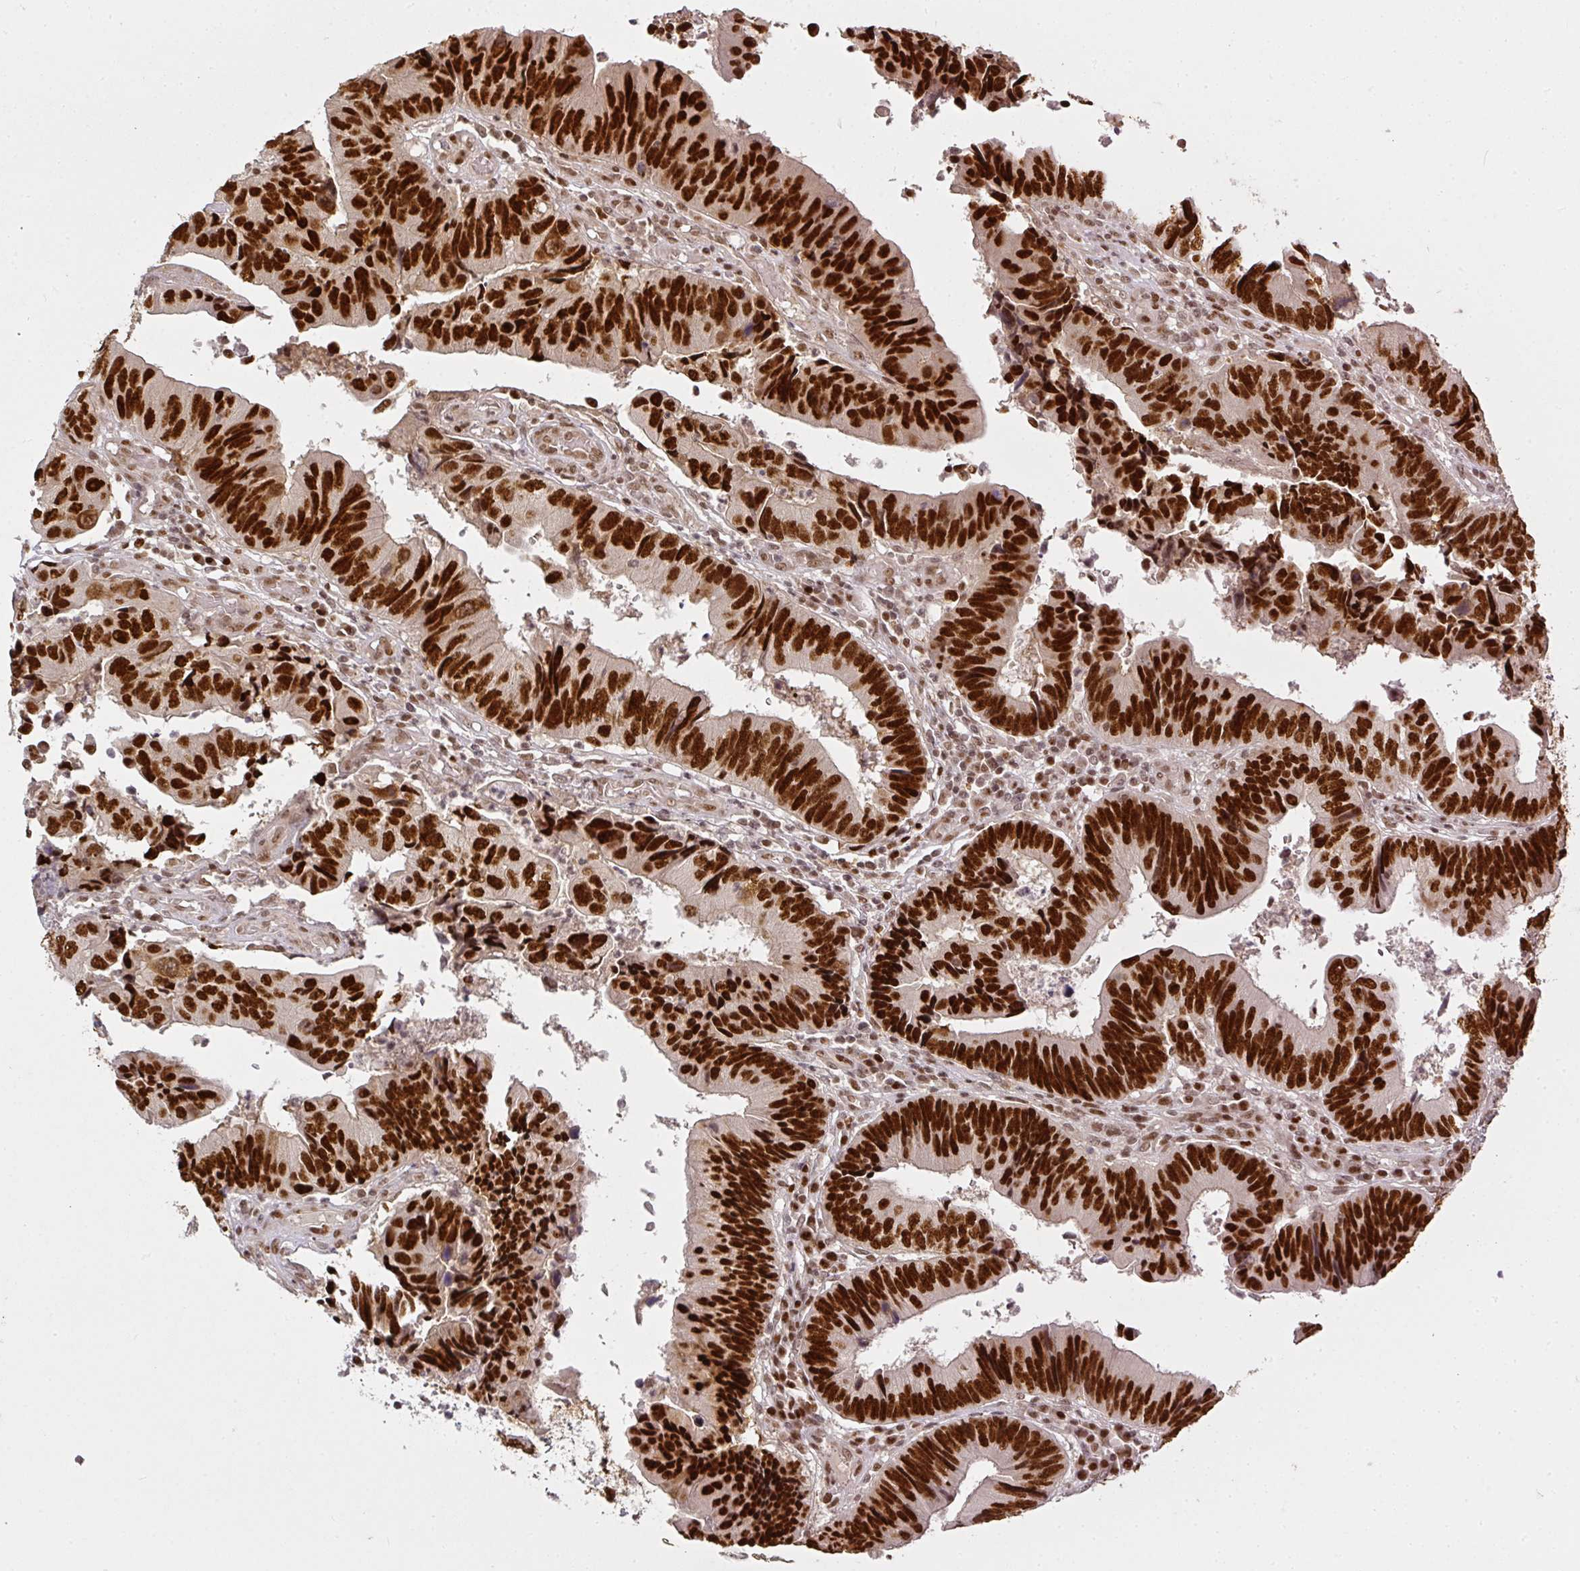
{"staining": {"intensity": "strong", "quantity": ">75%", "location": "nuclear"}, "tissue": "colorectal cancer", "cell_type": "Tumor cells", "image_type": "cancer", "snomed": [{"axis": "morphology", "description": "Adenocarcinoma, NOS"}, {"axis": "topography", "description": "Colon"}], "caption": "Colorectal cancer (adenocarcinoma) tissue reveals strong nuclear positivity in approximately >75% of tumor cells", "gene": "GPRIN2", "patient": {"sex": "female", "age": 67}}